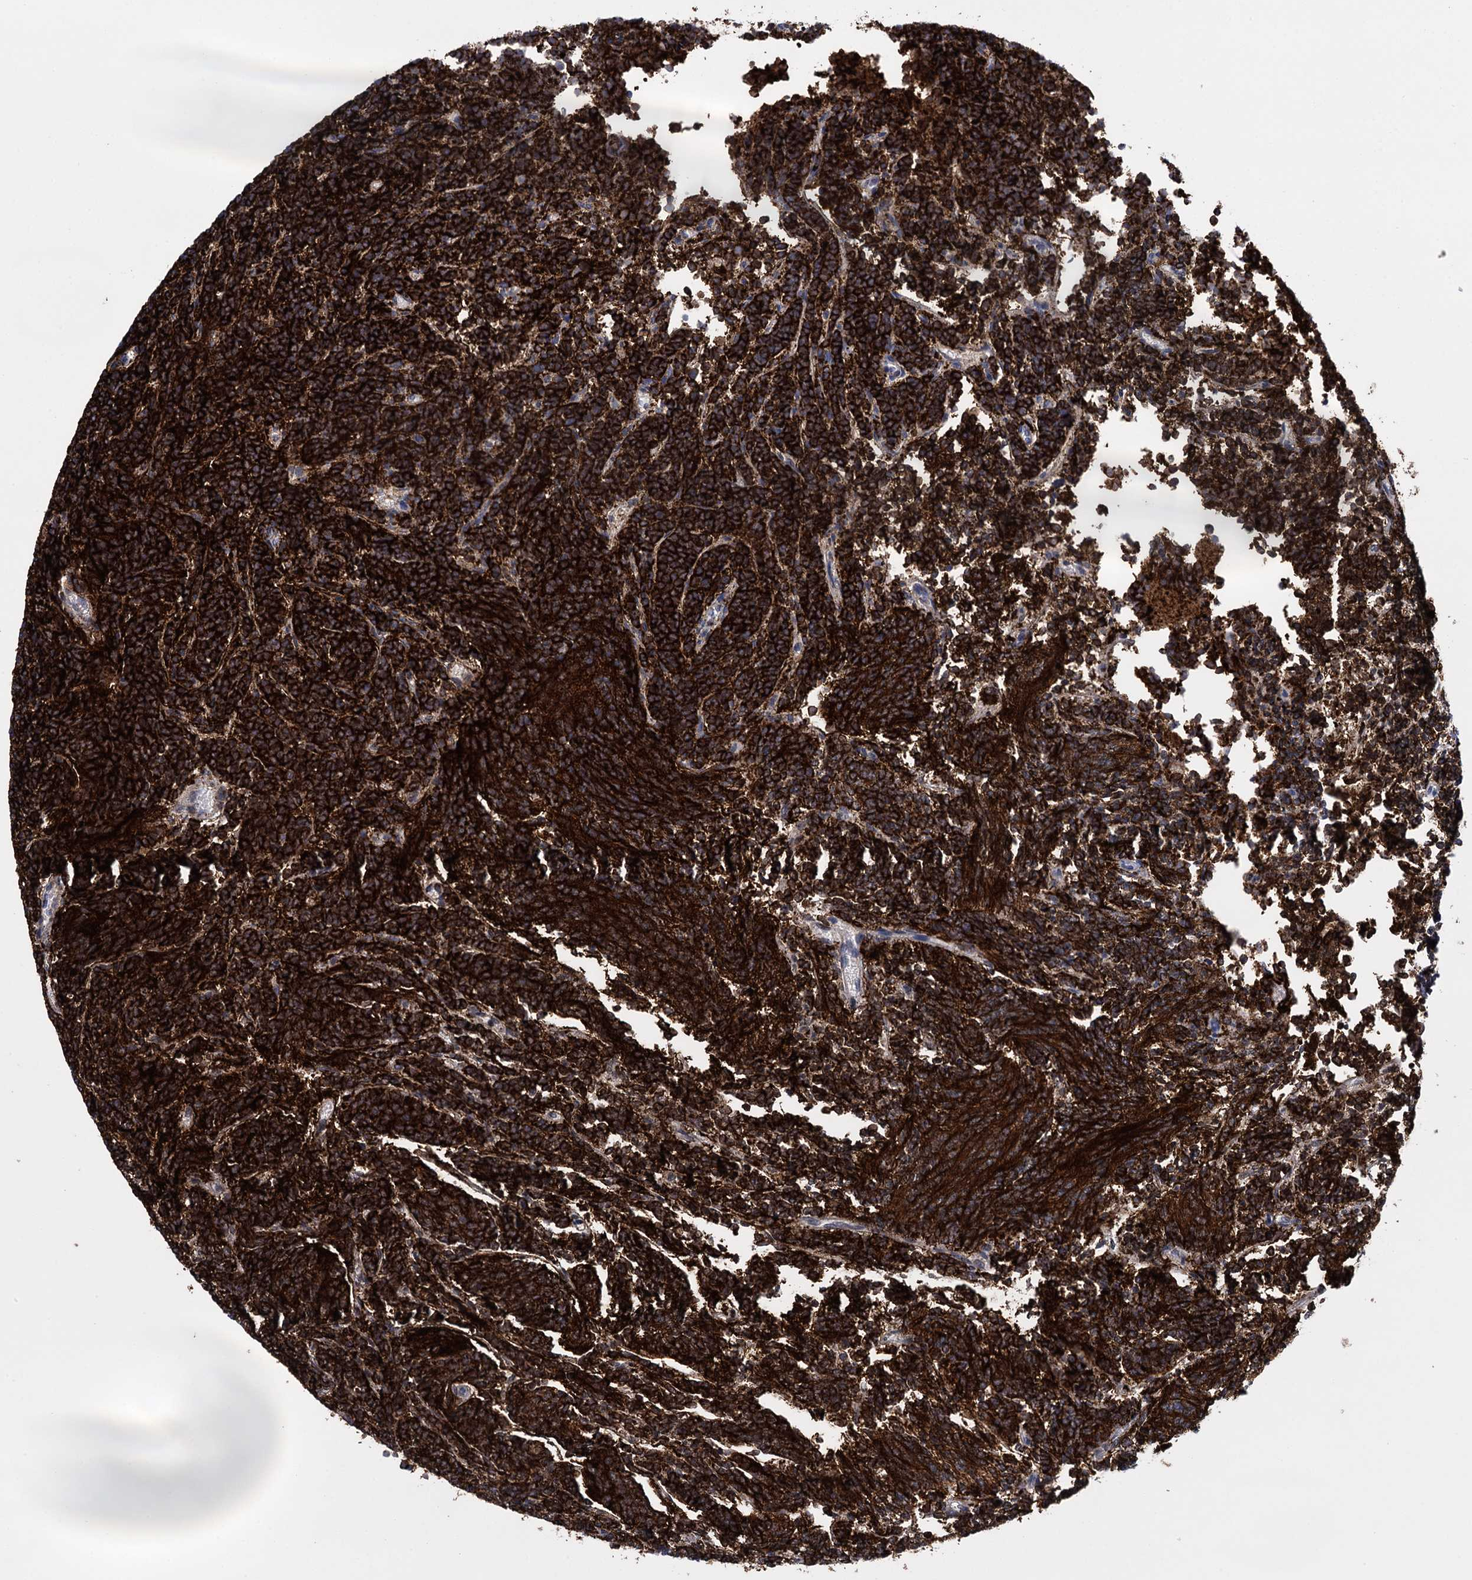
{"staining": {"intensity": "strong", "quantity": ">75%", "location": "cytoplasmic/membranous"}, "tissue": "glioma", "cell_type": "Tumor cells", "image_type": "cancer", "snomed": [{"axis": "morphology", "description": "Glioma, malignant, Low grade"}, {"axis": "topography", "description": "Brain"}], "caption": "Immunohistochemistry of malignant low-grade glioma displays high levels of strong cytoplasmic/membranous expression in about >75% of tumor cells. (Stains: DAB in brown, nuclei in blue, Microscopy: brightfield microscopy at high magnification).", "gene": "SNCG", "patient": {"sex": "female", "age": 1}}